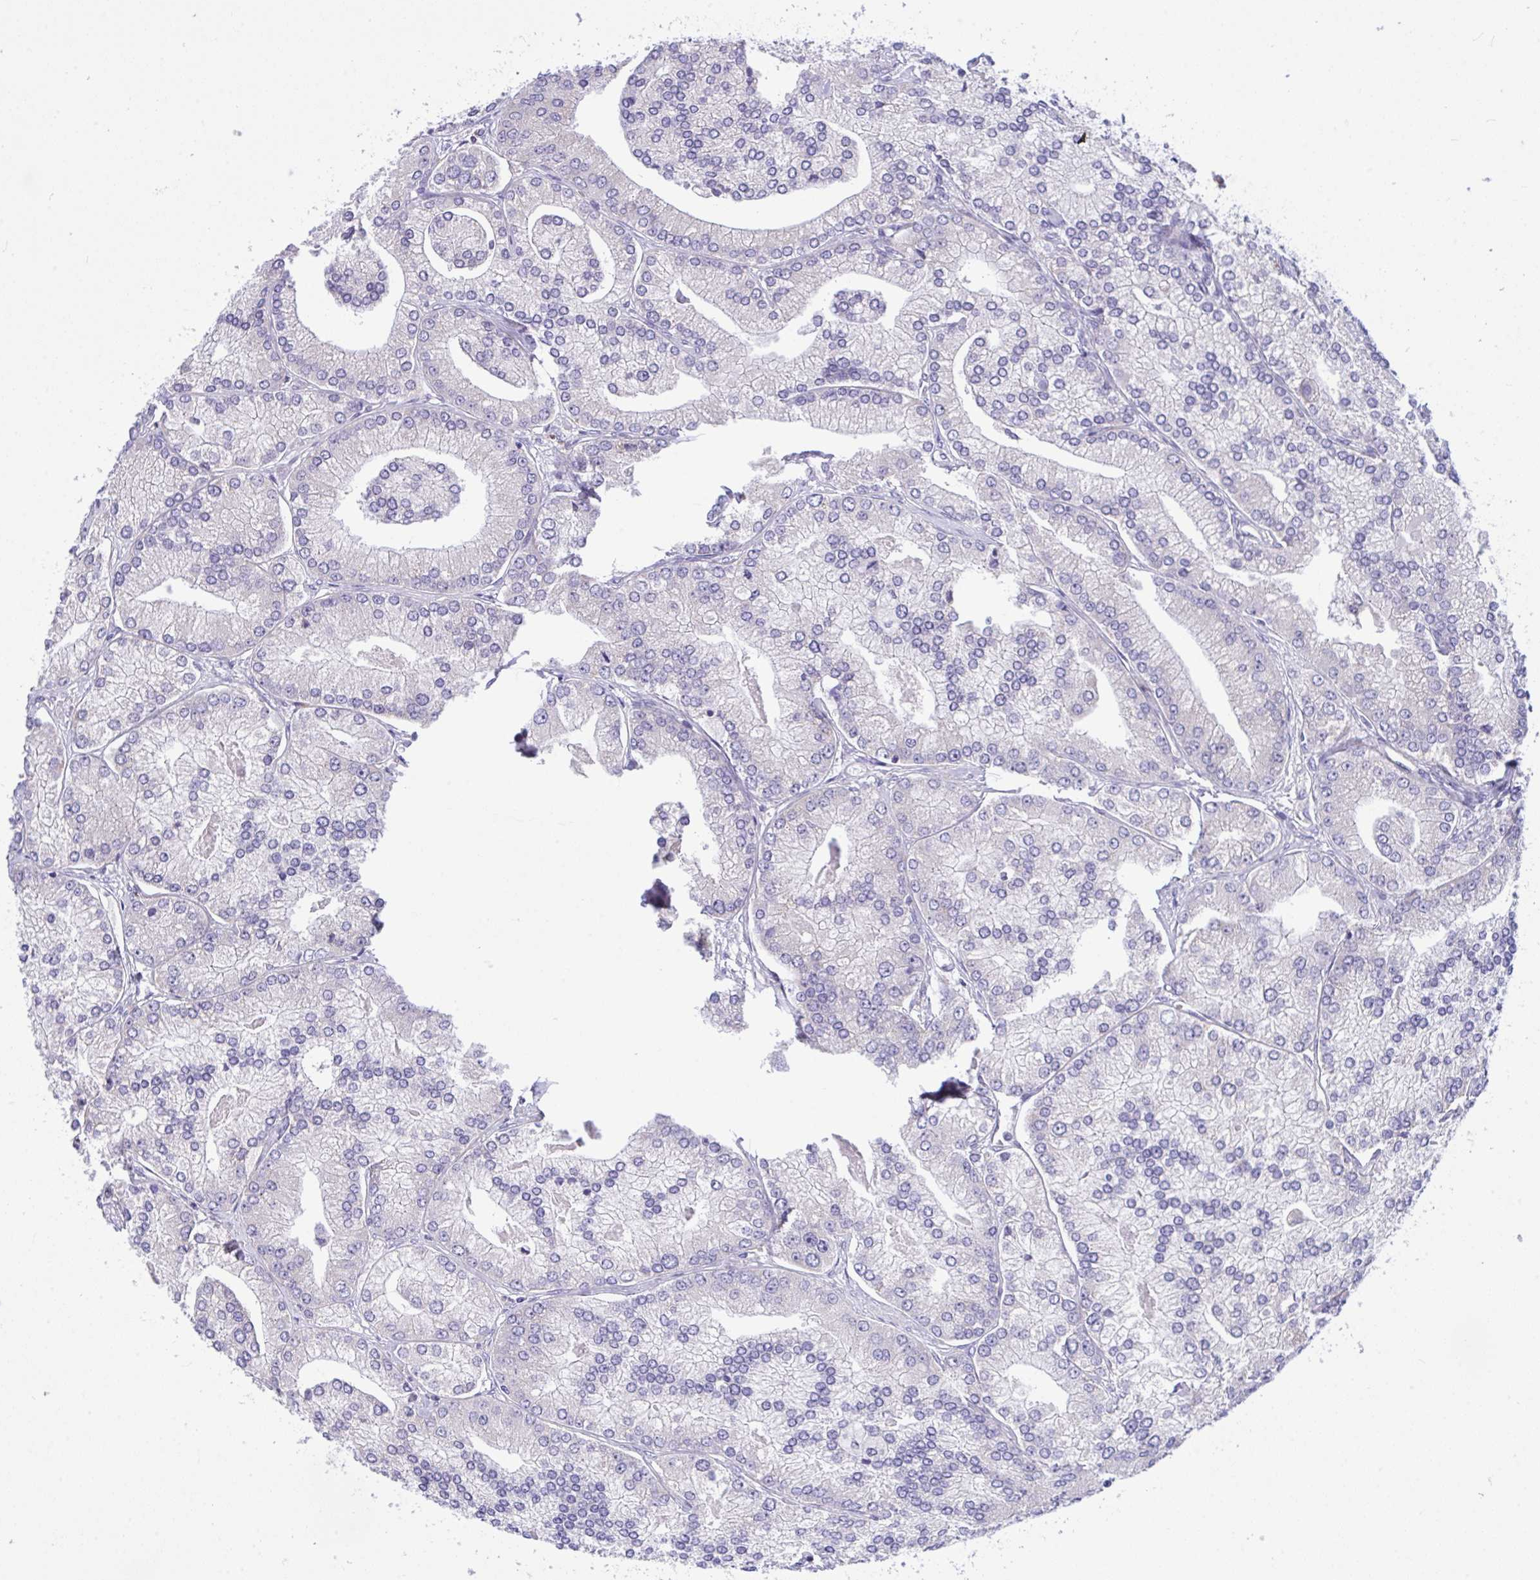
{"staining": {"intensity": "negative", "quantity": "none", "location": "none"}, "tissue": "prostate cancer", "cell_type": "Tumor cells", "image_type": "cancer", "snomed": [{"axis": "morphology", "description": "Adenocarcinoma, High grade"}, {"axis": "topography", "description": "Prostate"}], "caption": "Immunohistochemistry image of high-grade adenocarcinoma (prostate) stained for a protein (brown), which displays no positivity in tumor cells. Nuclei are stained in blue.", "gene": "WDR97", "patient": {"sex": "male", "age": 61}}